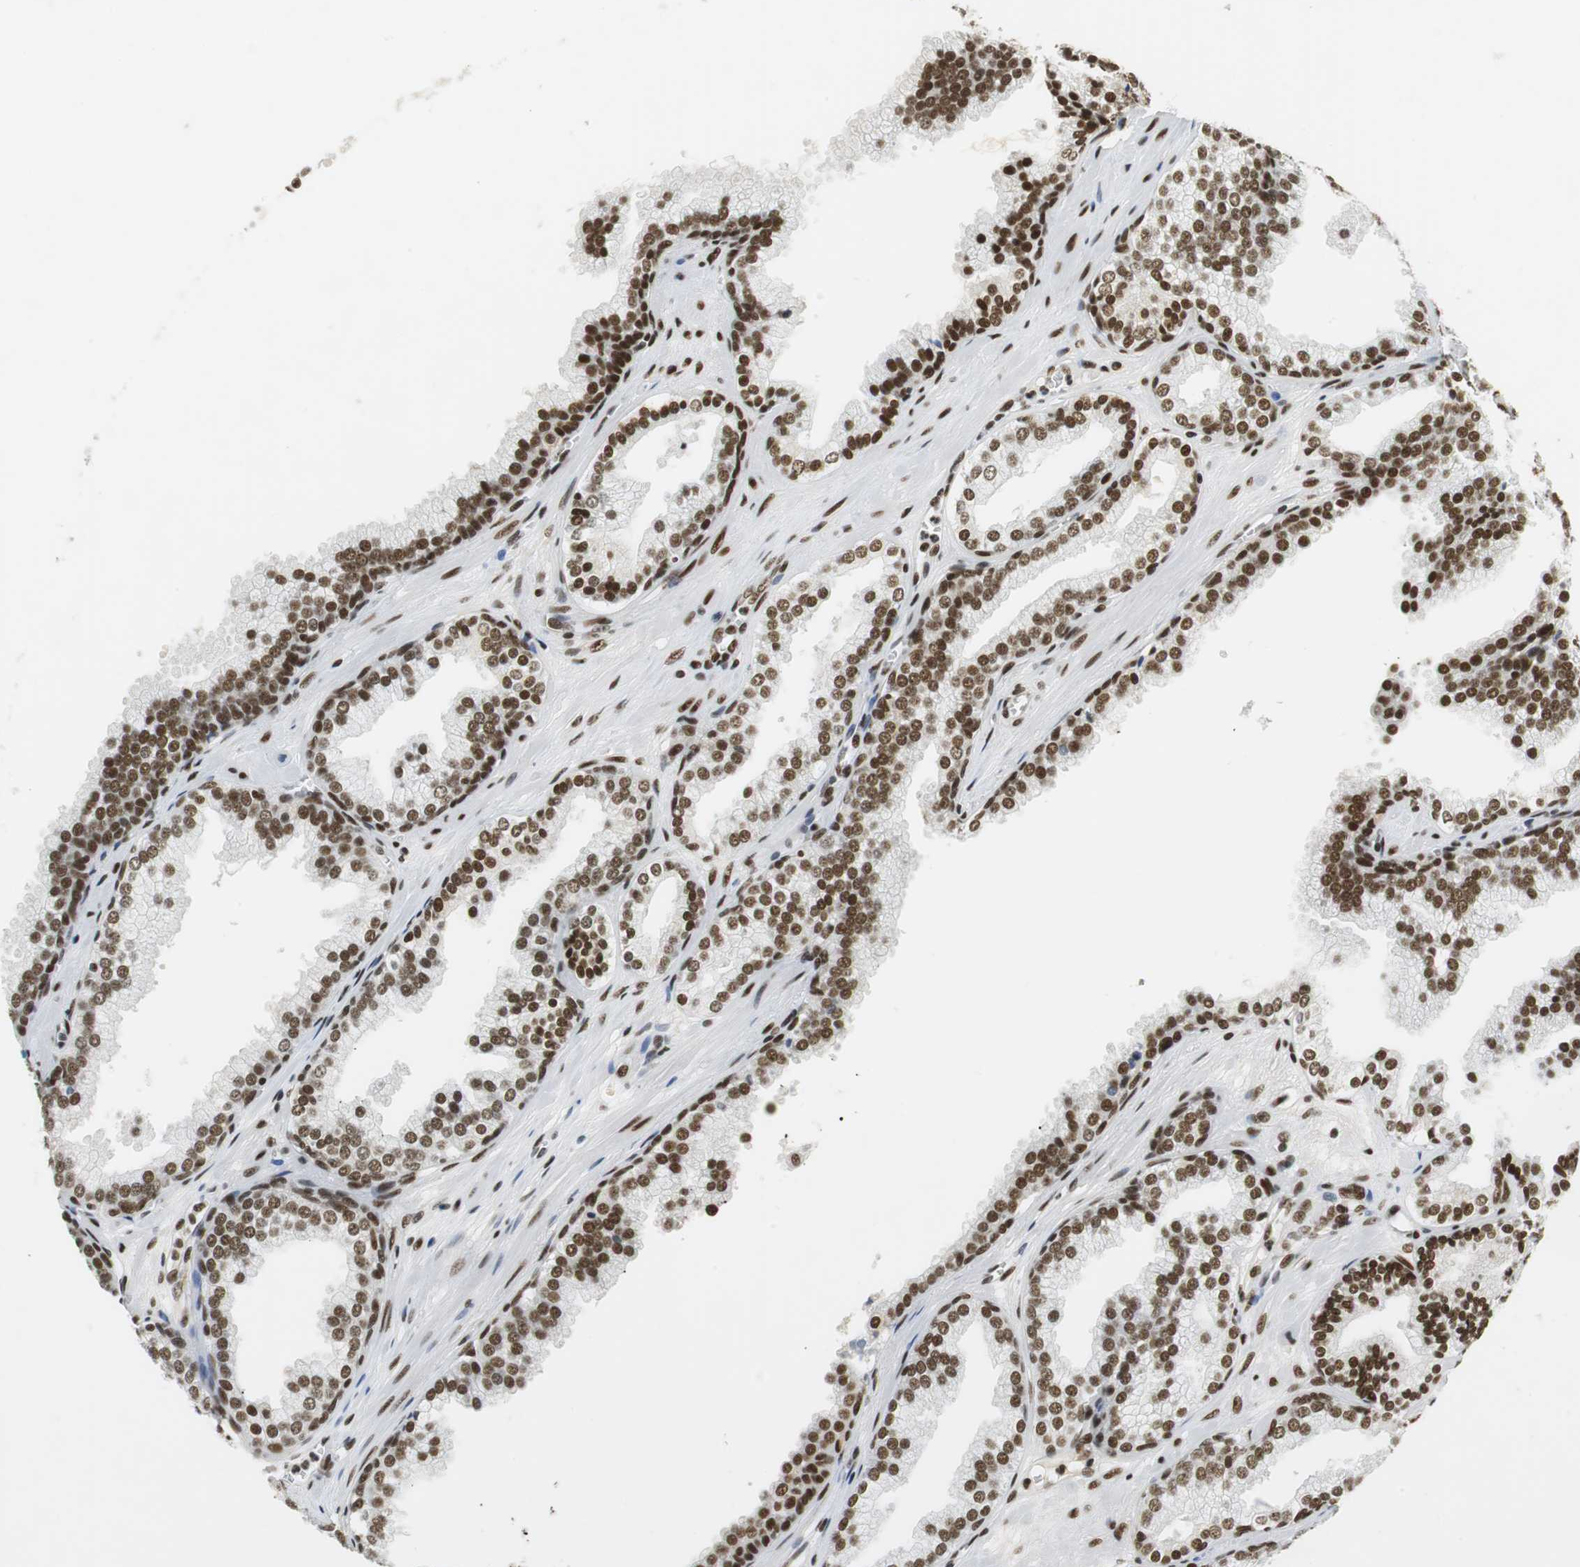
{"staining": {"intensity": "strong", "quantity": ">75%", "location": "nuclear"}, "tissue": "prostate cancer", "cell_type": "Tumor cells", "image_type": "cancer", "snomed": [{"axis": "morphology", "description": "Adenocarcinoma, Low grade"}, {"axis": "topography", "description": "Prostate"}], "caption": "A high-resolution image shows IHC staining of prostate adenocarcinoma (low-grade), which demonstrates strong nuclear staining in approximately >75% of tumor cells.", "gene": "PRKDC", "patient": {"sex": "male", "age": 57}}